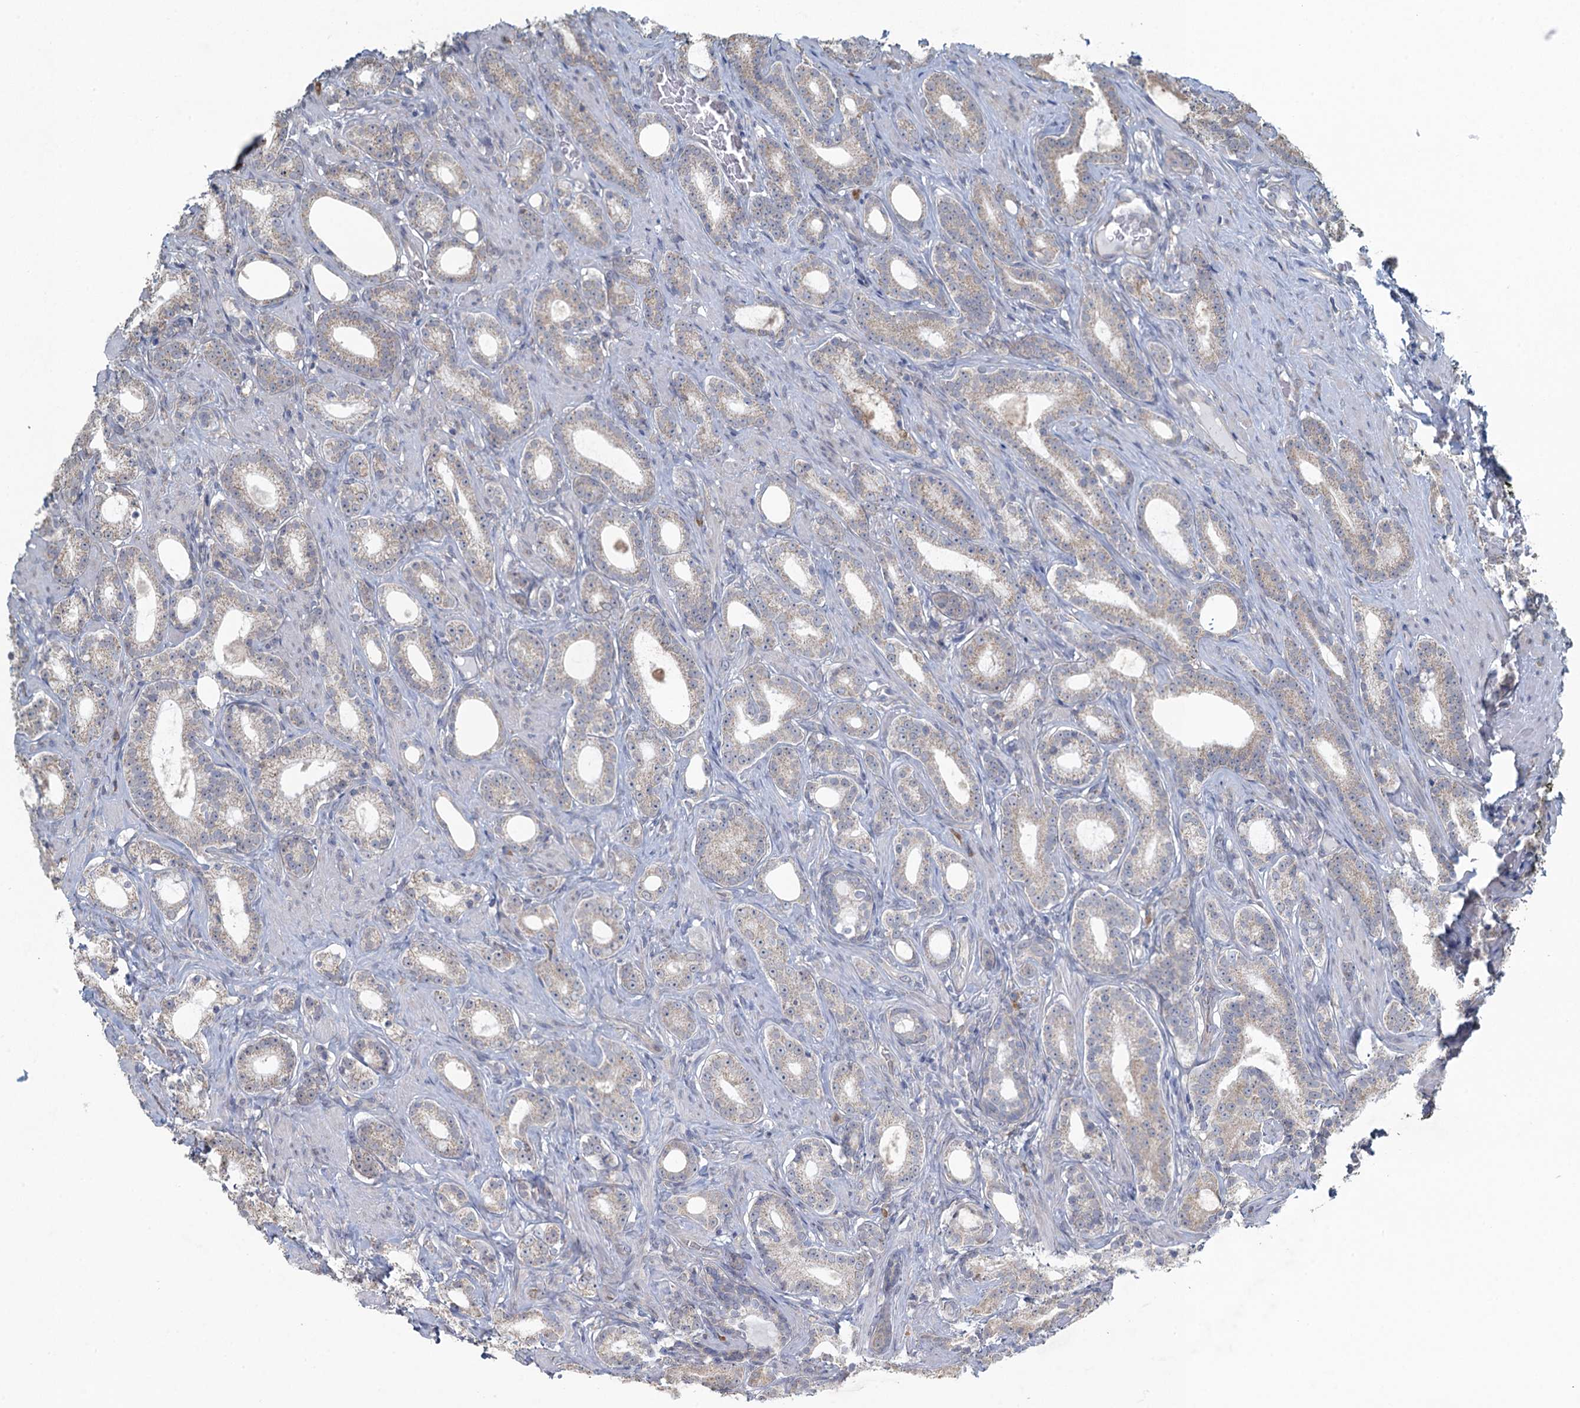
{"staining": {"intensity": "weak", "quantity": "<25%", "location": "cytoplasmic/membranous"}, "tissue": "prostate cancer", "cell_type": "Tumor cells", "image_type": "cancer", "snomed": [{"axis": "morphology", "description": "Adenocarcinoma, Low grade"}, {"axis": "topography", "description": "Prostate"}], "caption": "DAB (3,3'-diaminobenzidine) immunohistochemical staining of human prostate cancer shows no significant positivity in tumor cells. (DAB (3,3'-diaminobenzidine) immunohistochemistry (IHC), high magnification).", "gene": "TEX35", "patient": {"sex": "male", "age": 71}}